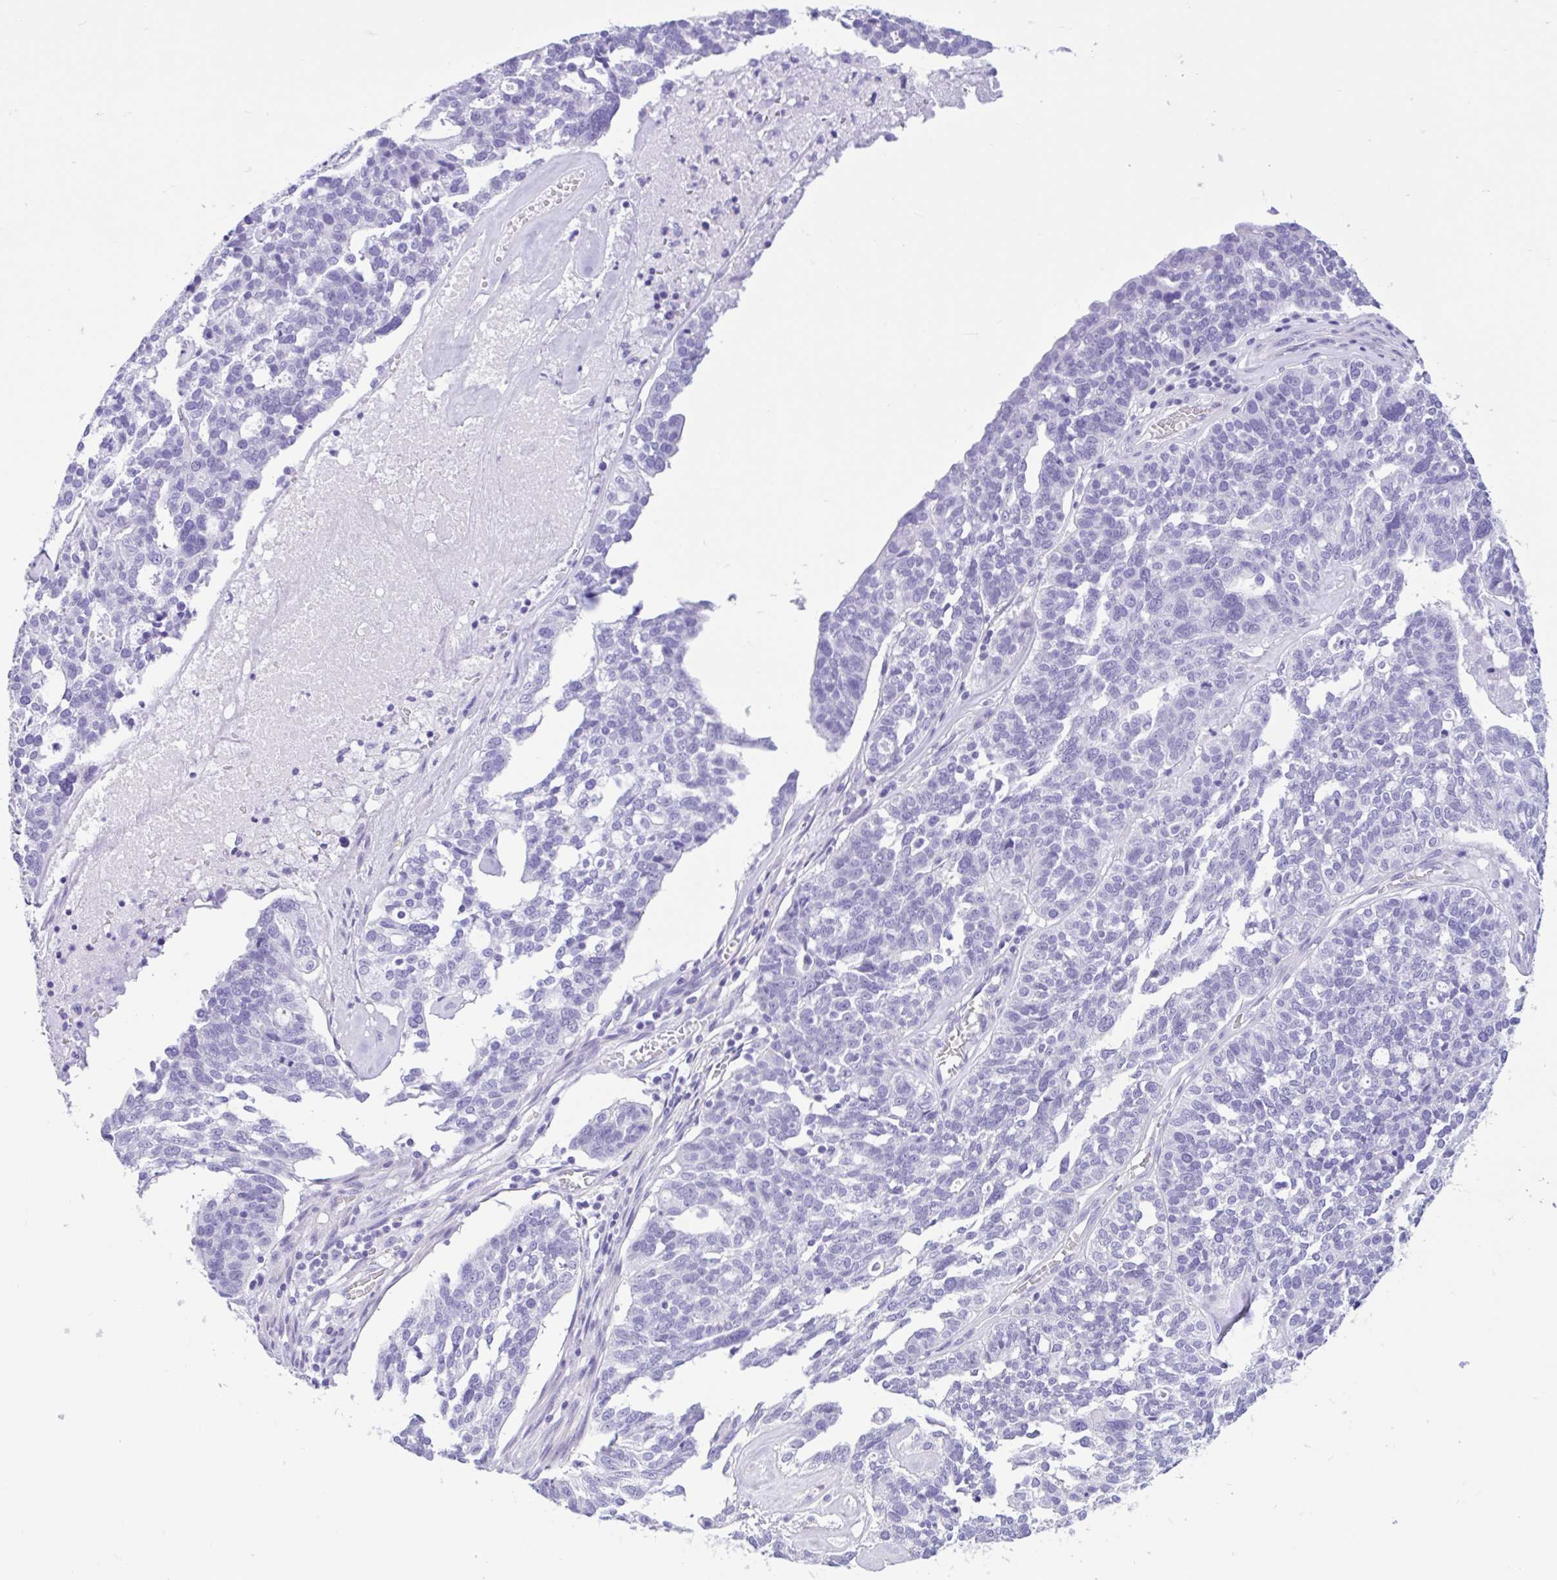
{"staining": {"intensity": "negative", "quantity": "none", "location": "none"}, "tissue": "ovarian cancer", "cell_type": "Tumor cells", "image_type": "cancer", "snomed": [{"axis": "morphology", "description": "Cystadenocarcinoma, serous, NOS"}, {"axis": "topography", "description": "Ovary"}], "caption": "Tumor cells are negative for protein expression in human ovarian cancer. The staining was performed using DAB to visualize the protein expression in brown, while the nuclei were stained in blue with hematoxylin (Magnification: 20x).", "gene": "IAPP", "patient": {"sex": "female", "age": 59}}